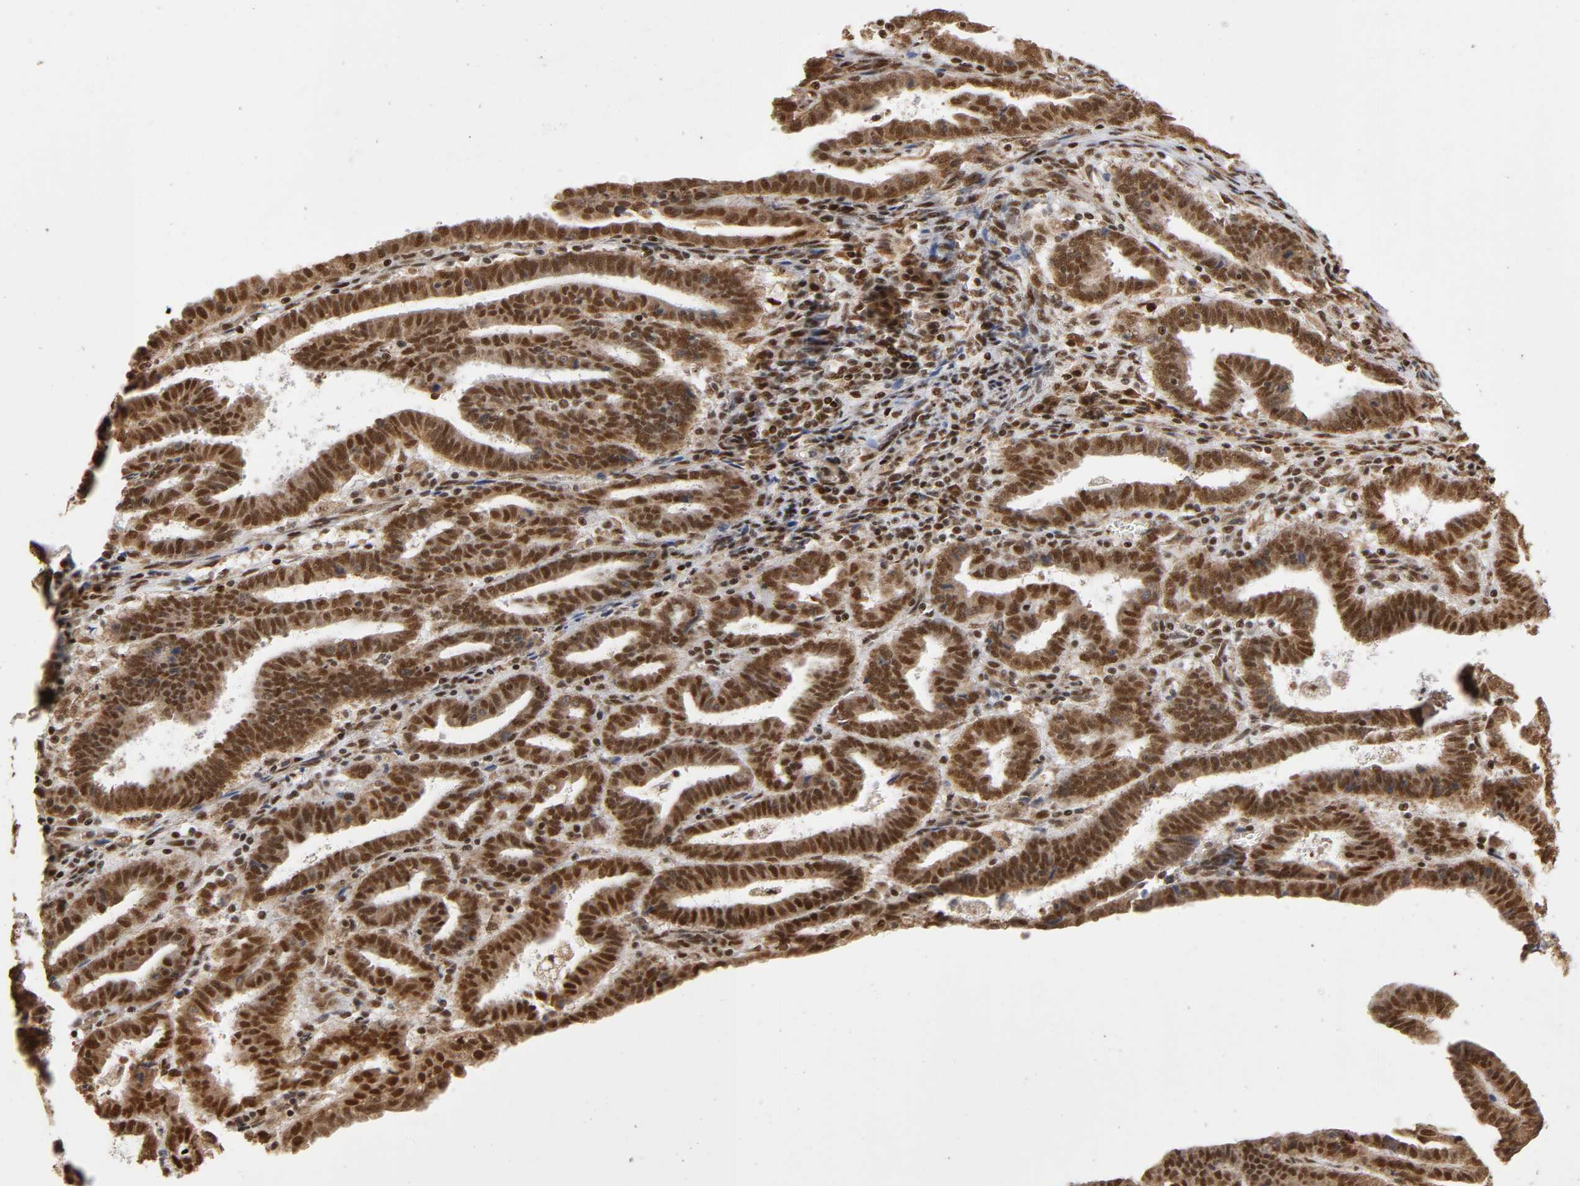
{"staining": {"intensity": "strong", "quantity": ">75%", "location": "cytoplasmic/membranous,nuclear"}, "tissue": "endometrial cancer", "cell_type": "Tumor cells", "image_type": "cancer", "snomed": [{"axis": "morphology", "description": "Adenocarcinoma, NOS"}, {"axis": "topography", "description": "Uterus"}], "caption": "Endometrial adenocarcinoma tissue exhibits strong cytoplasmic/membranous and nuclear expression in approximately >75% of tumor cells", "gene": "RNF122", "patient": {"sex": "female", "age": 83}}